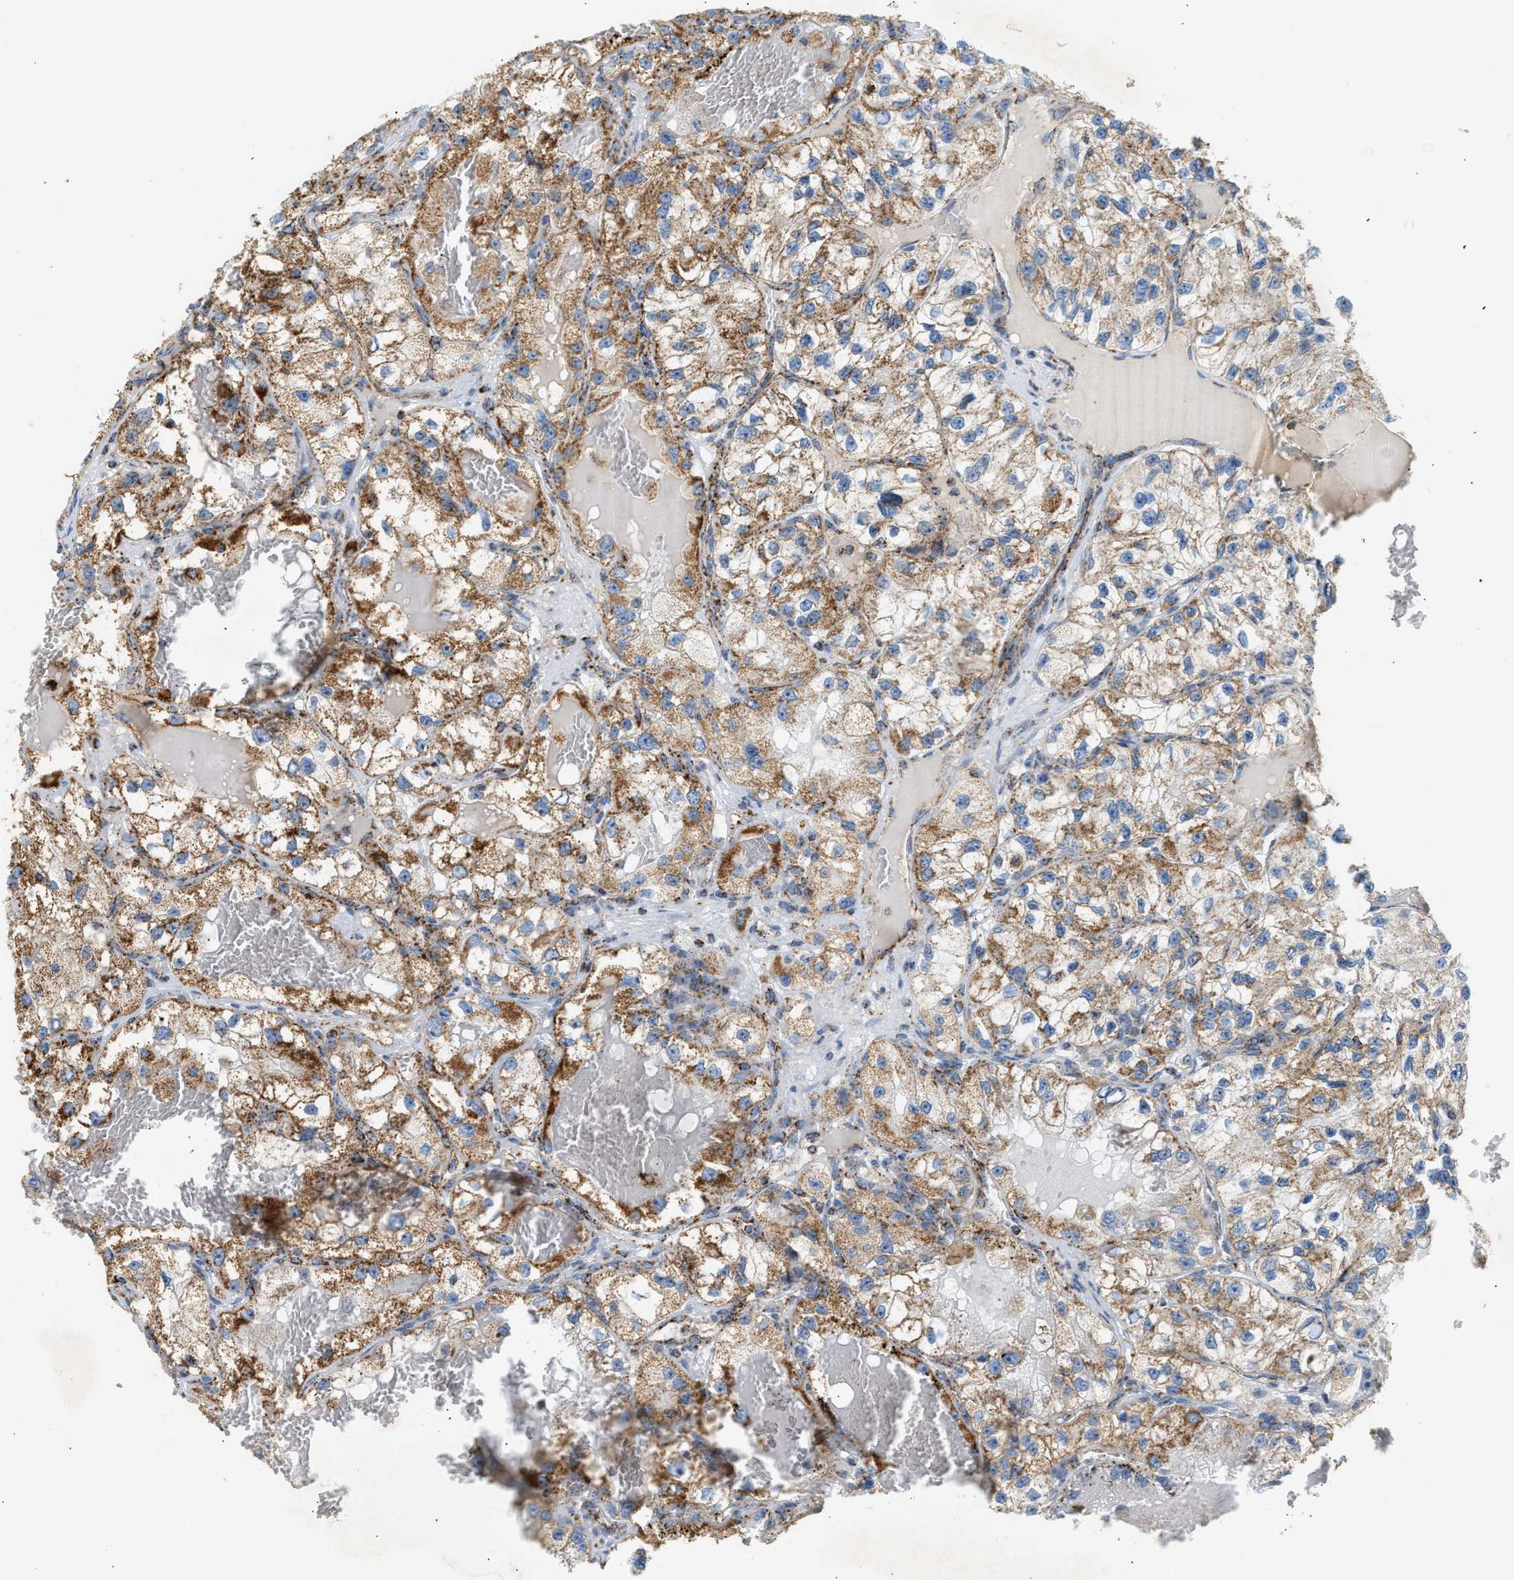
{"staining": {"intensity": "moderate", "quantity": ">75%", "location": "cytoplasmic/membranous"}, "tissue": "renal cancer", "cell_type": "Tumor cells", "image_type": "cancer", "snomed": [{"axis": "morphology", "description": "Adenocarcinoma, NOS"}, {"axis": "topography", "description": "Kidney"}], "caption": "The micrograph exhibits a brown stain indicating the presence of a protein in the cytoplasmic/membranous of tumor cells in renal cancer (adenocarcinoma).", "gene": "OGDH", "patient": {"sex": "female", "age": 57}}